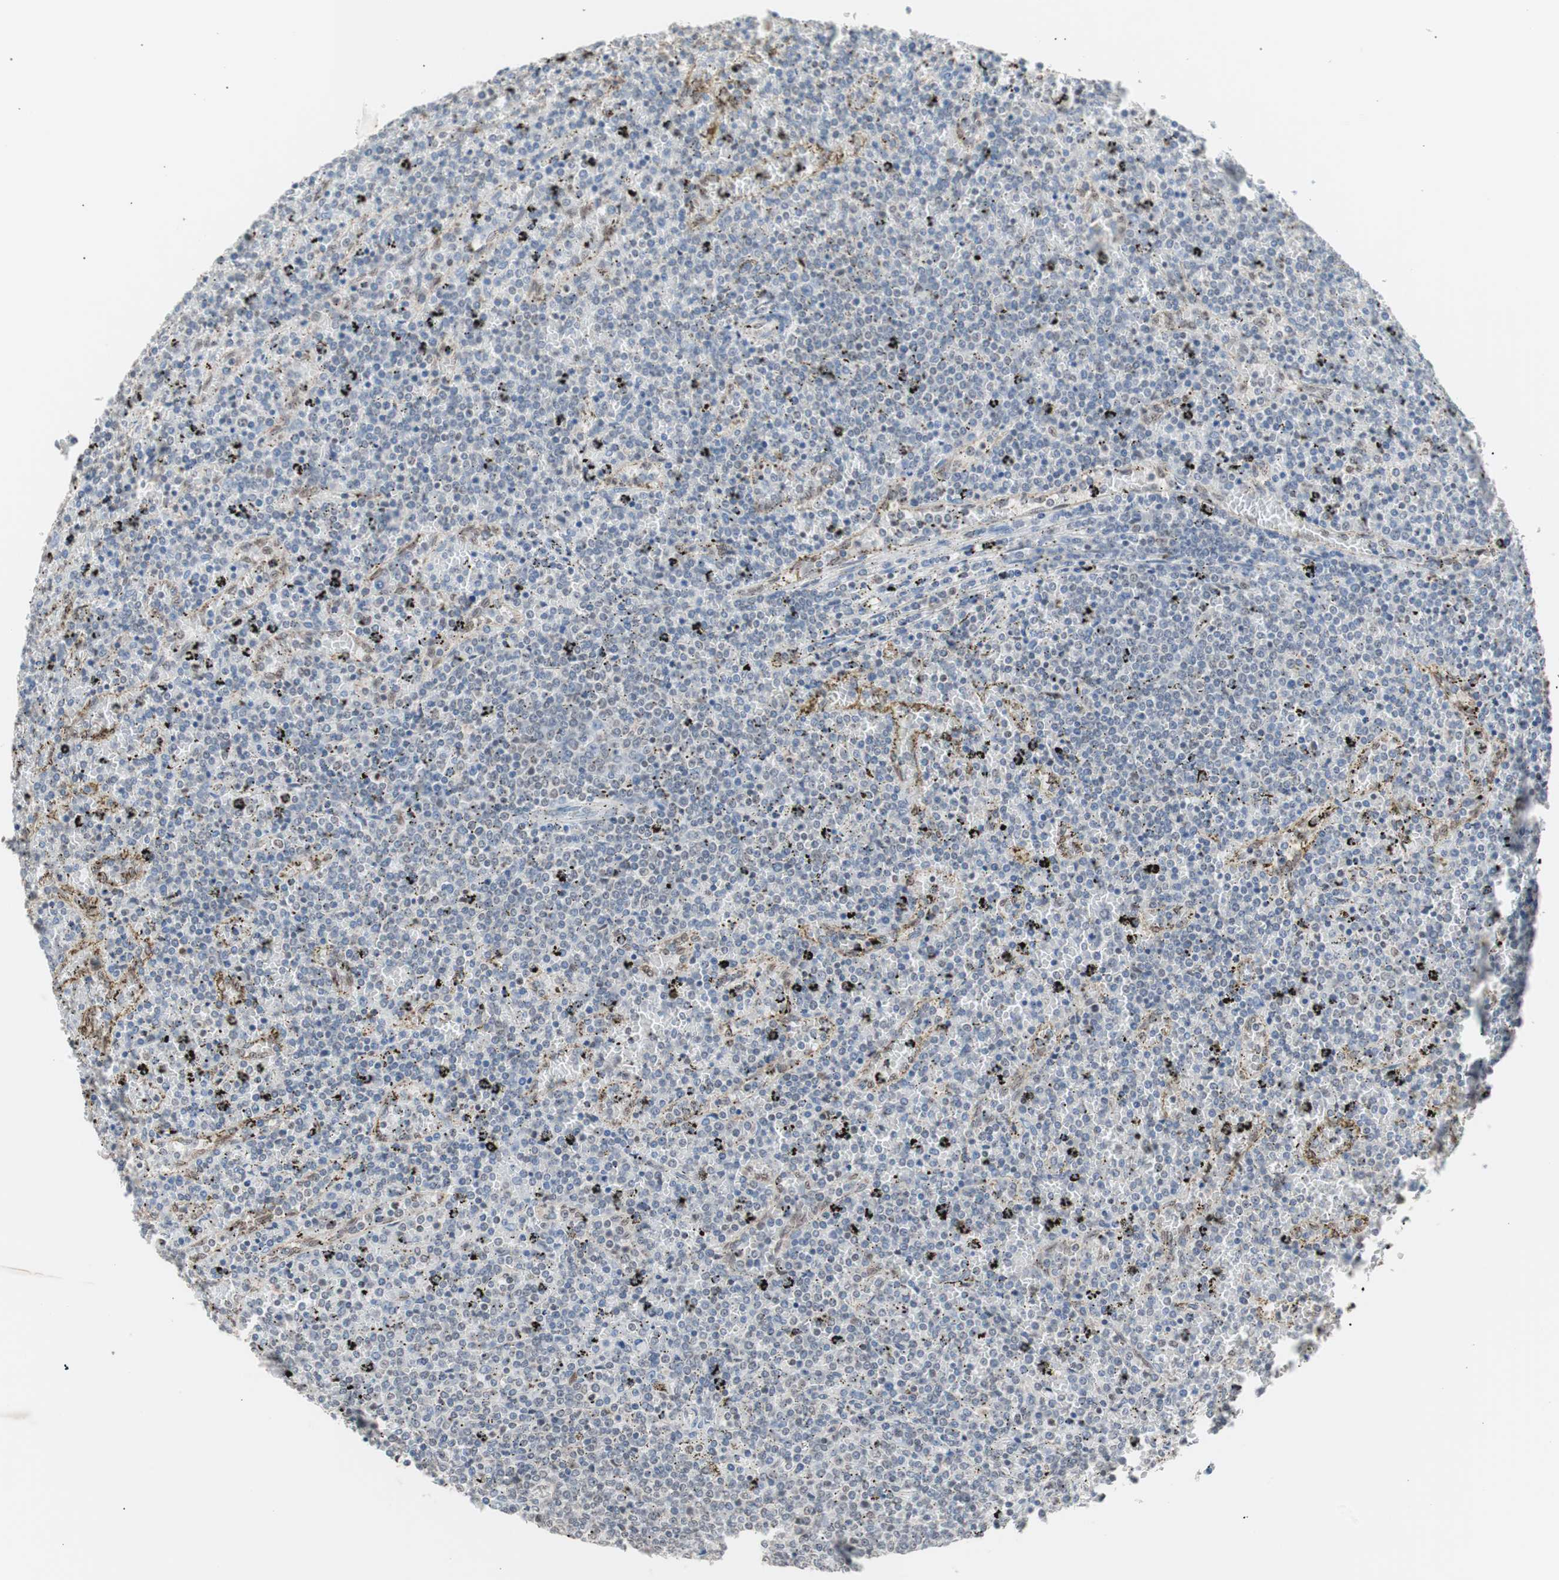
{"staining": {"intensity": "negative", "quantity": "none", "location": "none"}, "tissue": "lymphoma", "cell_type": "Tumor cells", "image_type": "cancer", "snomed": [{"axis": "morphology", "description": "Malignant lymphoma, non-Hodgkin's type, Low grade"}, {"axis": "topography", "description": "Spleen"}], "caption": "Immunohistochemistry micrograph of neoplastic tissue: malignant lymphoma, non-Hodgkin's type (low-grade) stained with DAB (3,3'-diaminobenzidine) displays no significant protein expression in tumor cells. (Brightfield microscopy of DAB (3,3'-diaminobenzidine) IHC at high magnification).", "gene": "LIG3", "patient": {"sex": "female", "age": 77}}